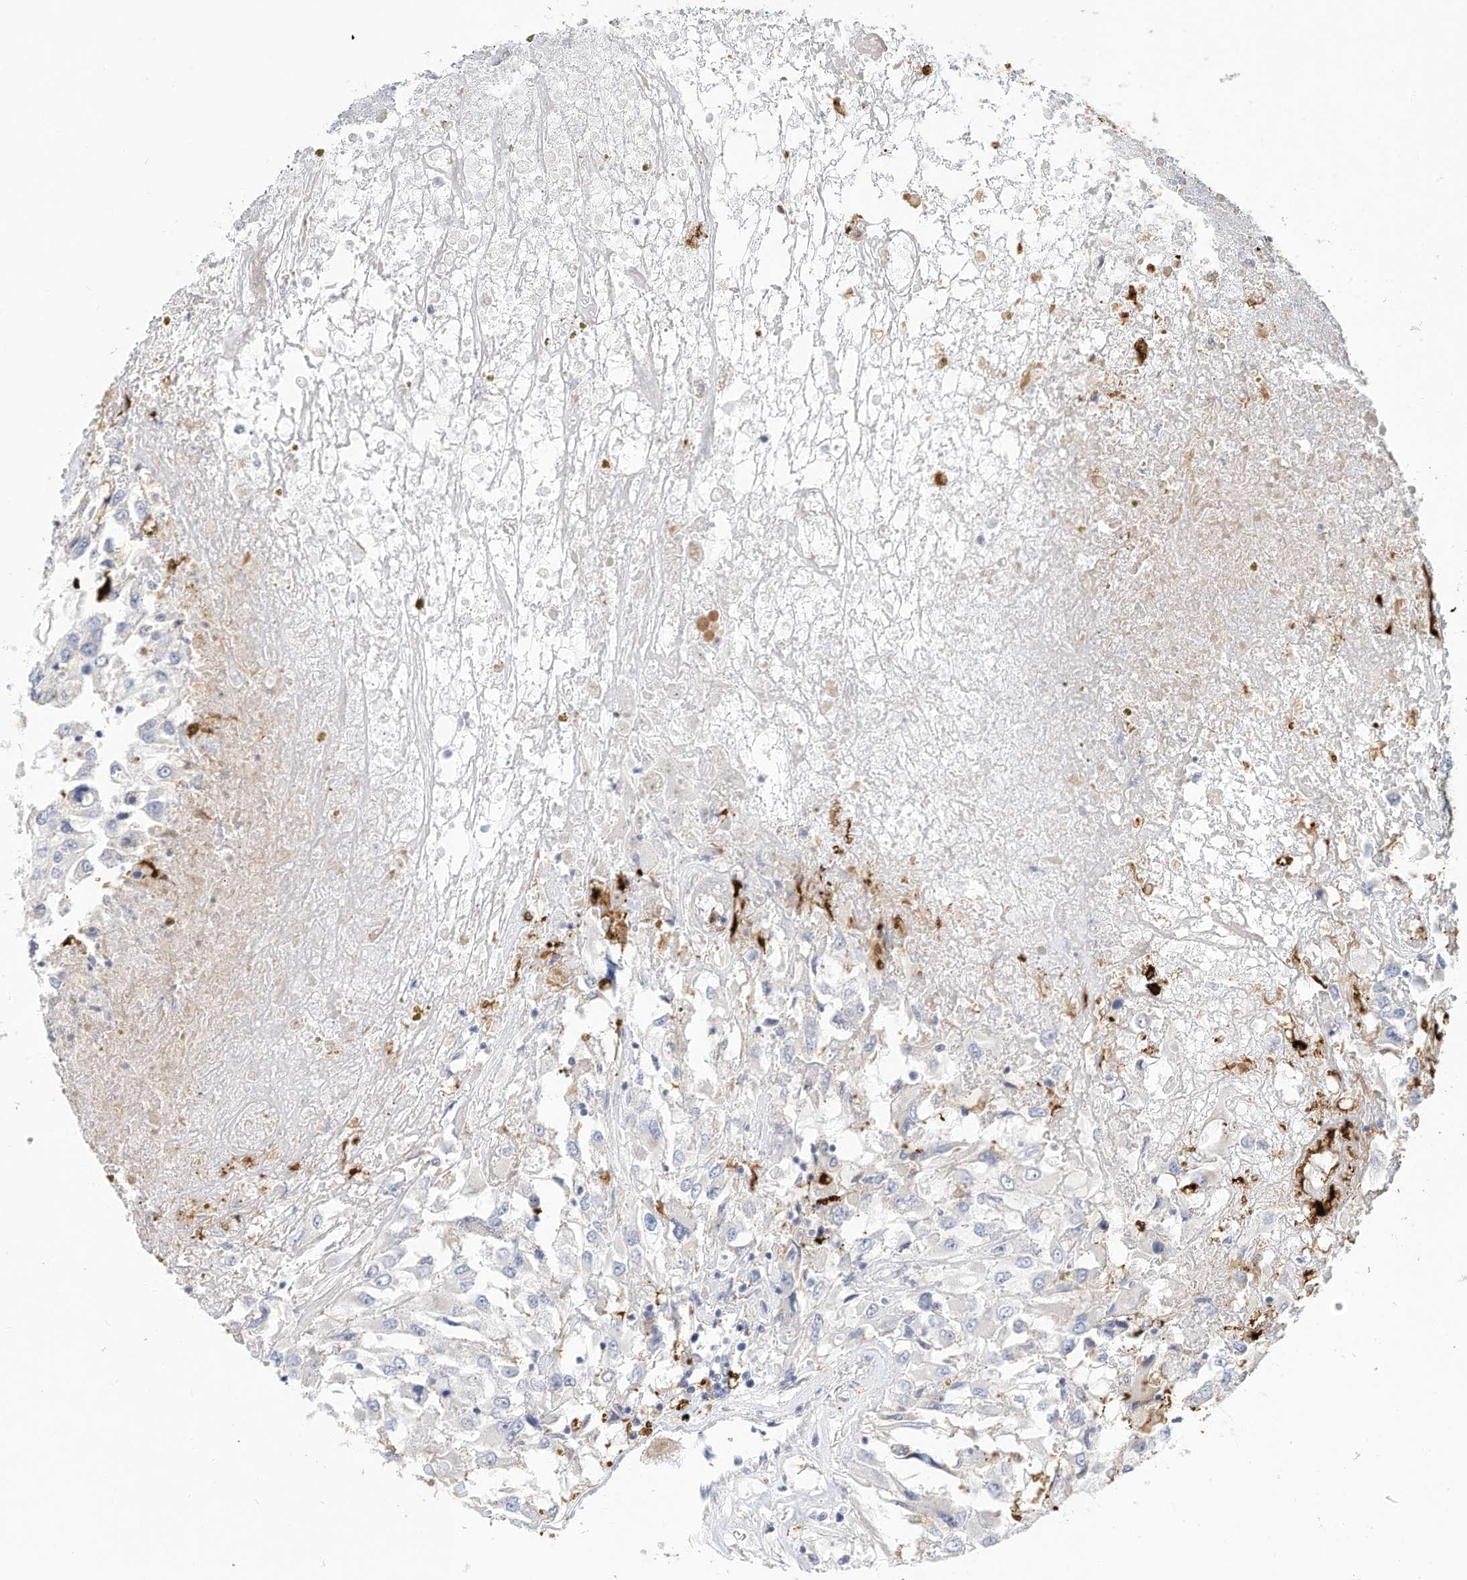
{"staining": {"intensity": "negative", "quantity": "none", "location": "none"}, "tissue": "renal cancer", "cell_type": "Tumor cells", "image_type": "cancer", "snomed": [{"axis": "morphology", "description": "Adenocarcinoma, NOS"}, {"axis": "topography", "description": "Kidney"}], "caption": "Adenocarcinoma (renal) stained for a protein using immunohistochemistry (IHC) displays no positivity tumor cells.", "gene": "MICAL1", "patient": {"sex": "female", "age": 52}}